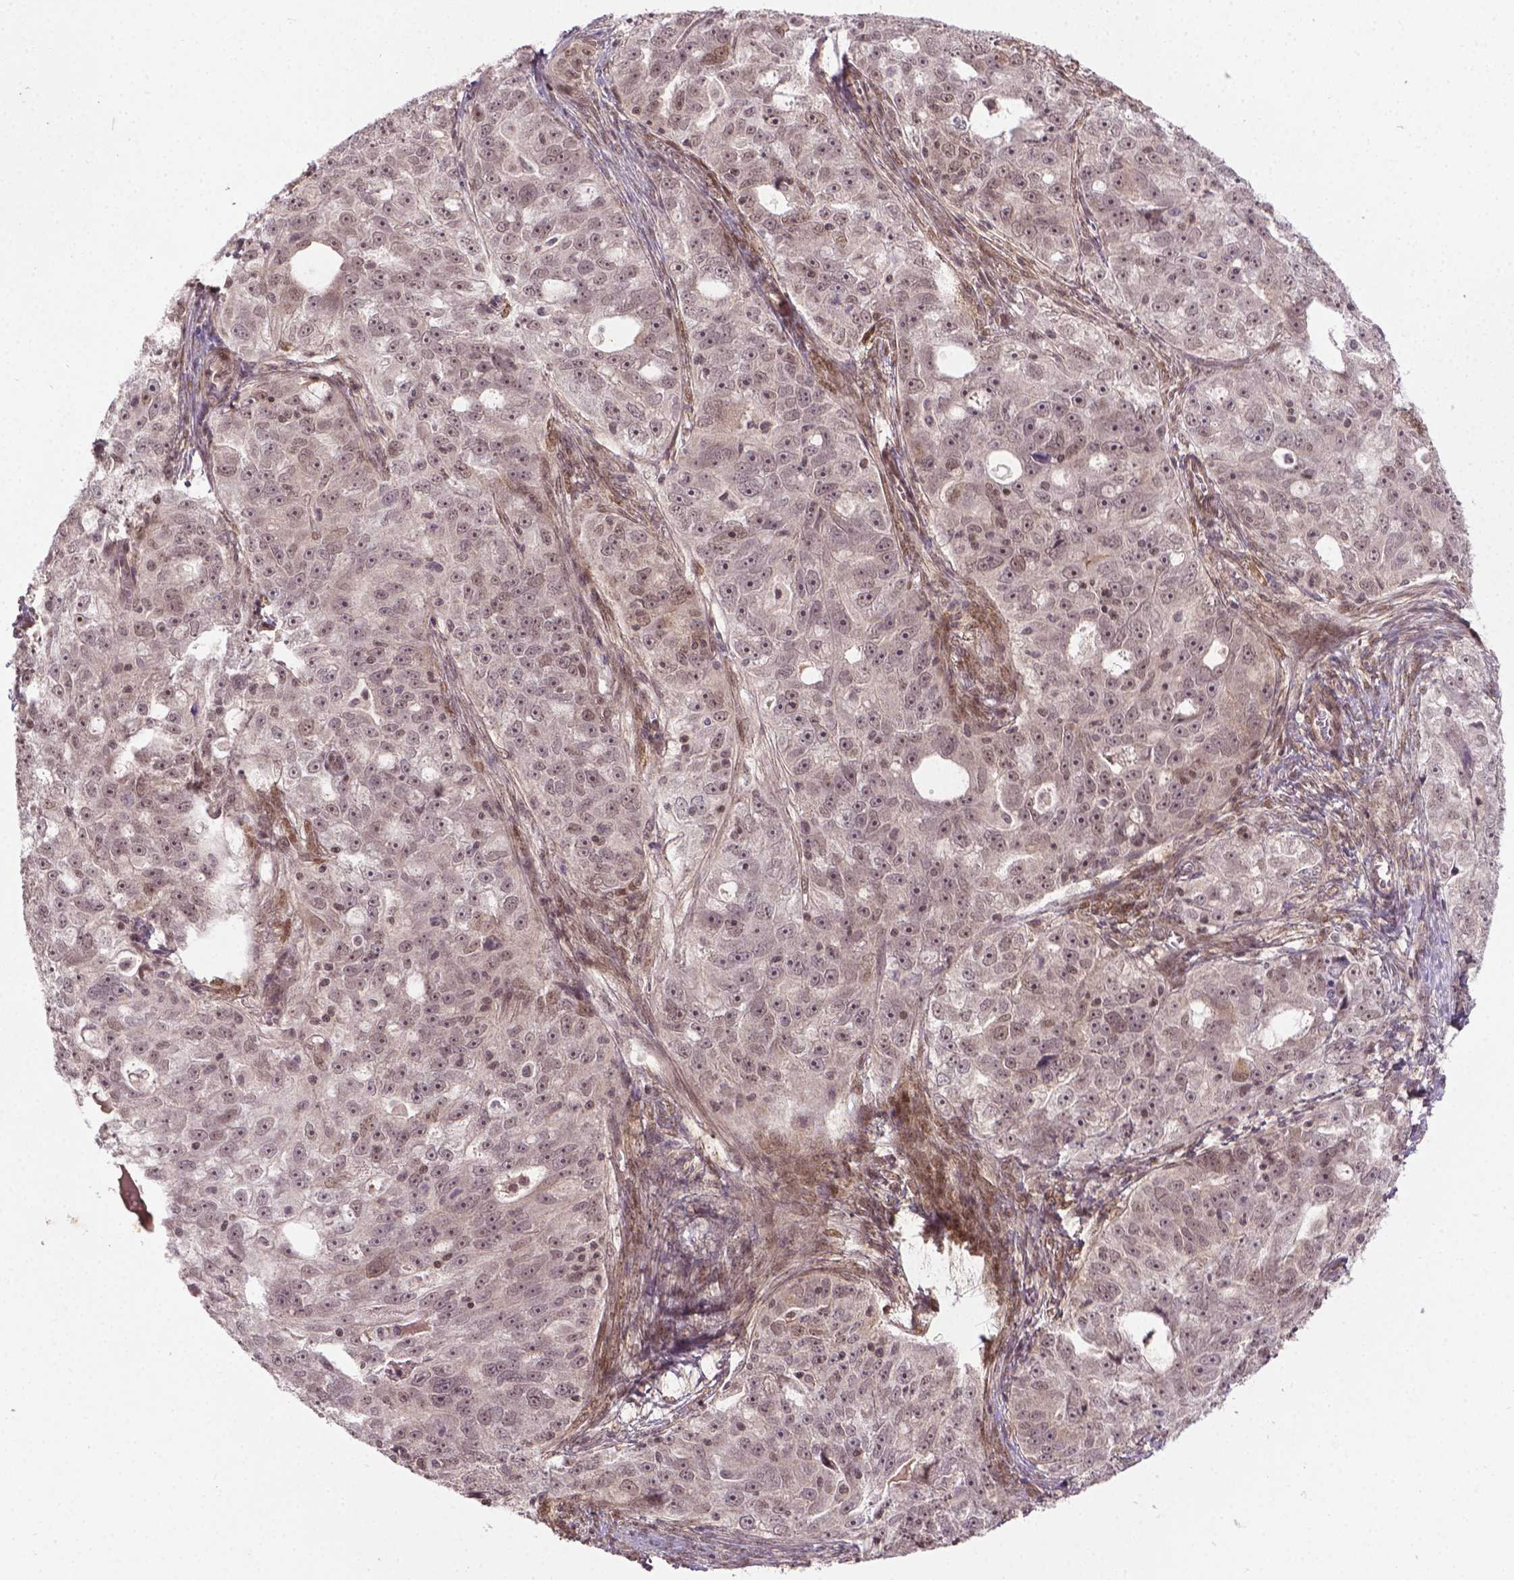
{"staining": {"intensity": "weak", "quantity": ">75%", "location": "nuclear"}, "tissue": "ovarian cancer", "cell_type": "Tumor cells", "image_type": "cancer", "snomed": [{"axis": "morphology", "description": "Cystadenocarcinoma, serous, NOS"}, {"axis": "topography", "description": "Ovary"}], "caption": "An image of ovarian serous cystadenocarcinoma stained for a protein reveals weak nuclear brown staining in tumor cells.", "gene": "ANKRD54", "patient": {"sex": "female", "age": 51}}